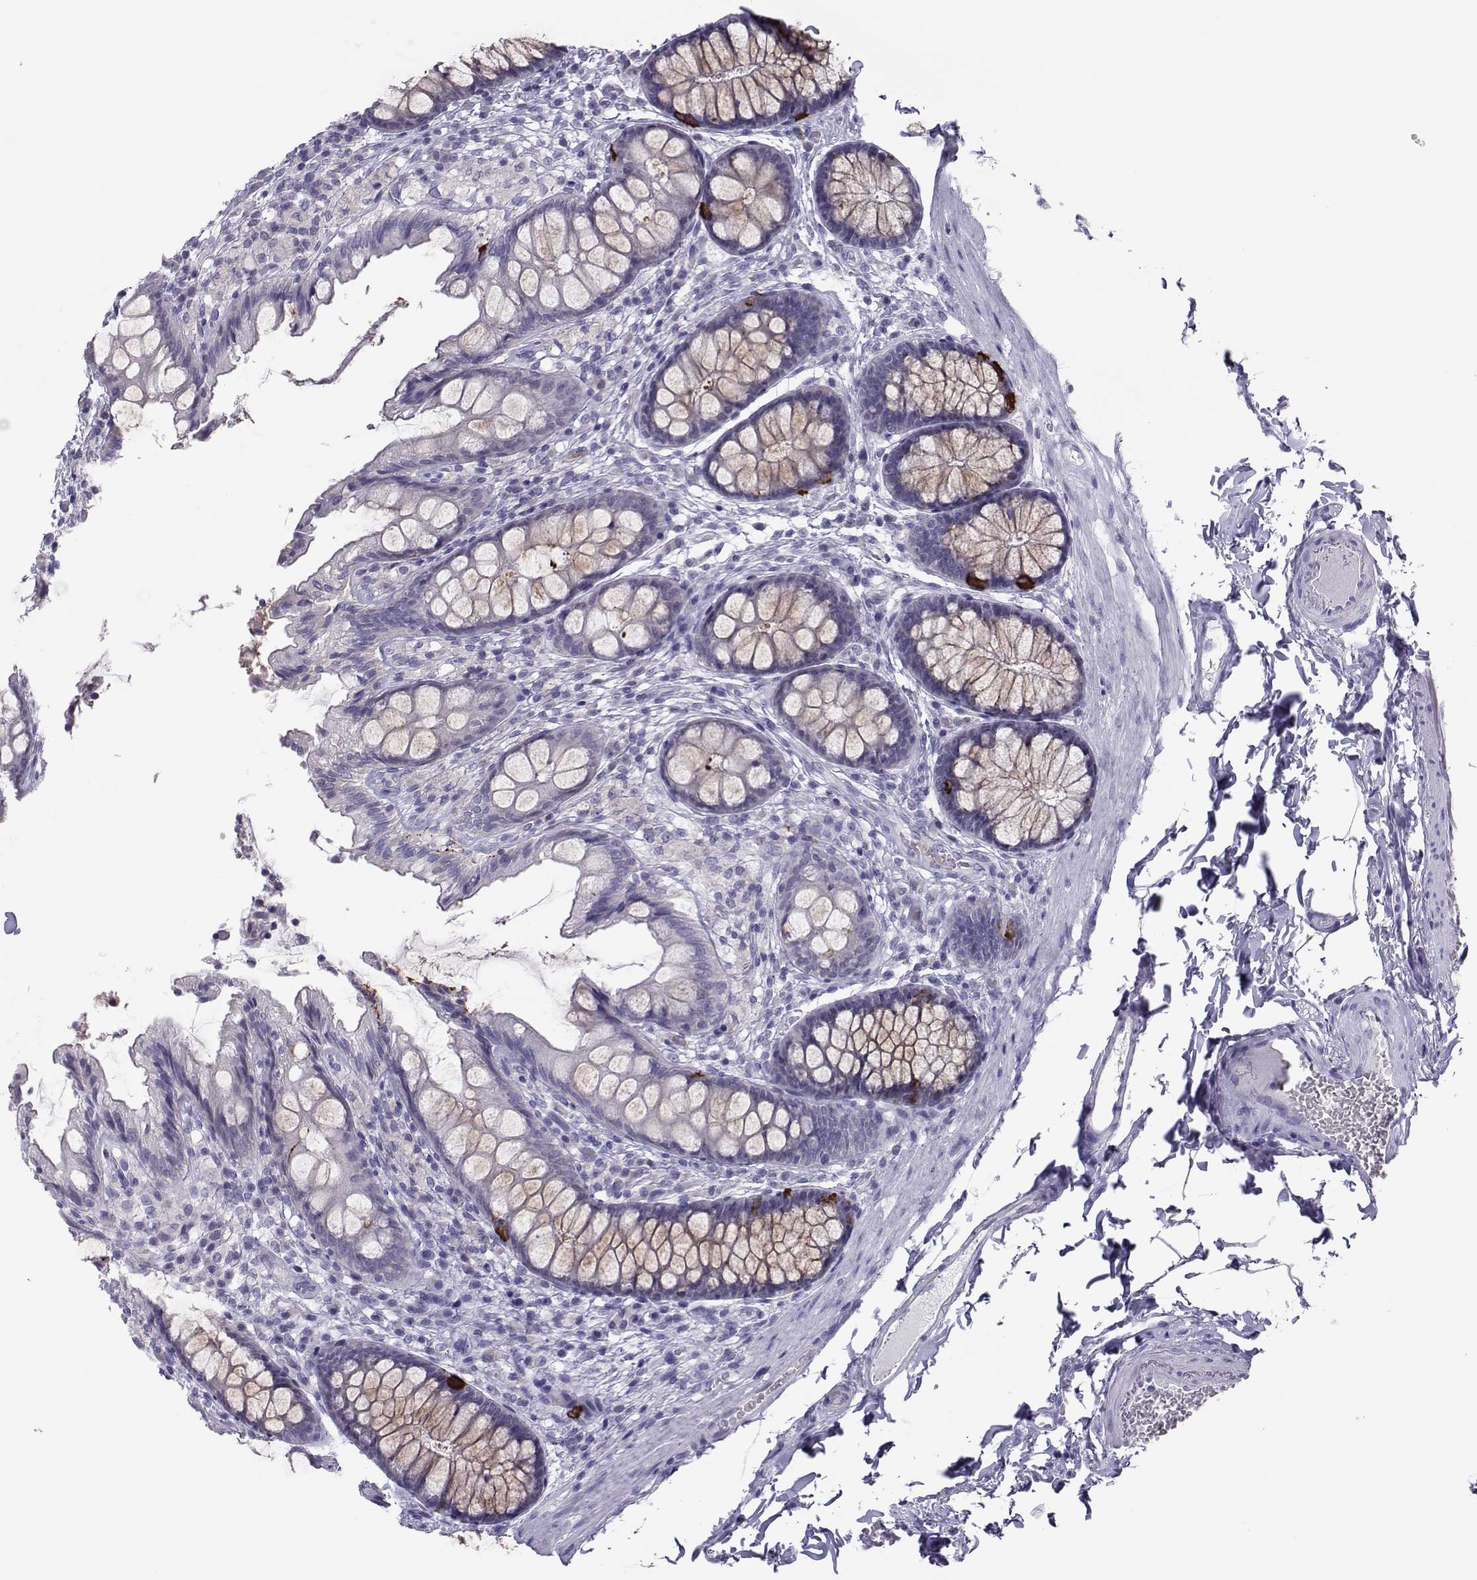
{"staining": {"intensity": "negative", "quantity": "none", "location": "none"}, "tissue": "colon", "cell_type": "Endothelial cells", "image_type": "normal", "snomed": [{"axis": "morphology", "description": "Normal tissue, NOS"}, {"axis": "topography", "description": "Colon"}], "caption": "Immunohistochemical staining of benign colon displays no significant positivity in endothelial cells.", "gene": "TRPM7", "patient": {"sex": "female", "age": 86}}